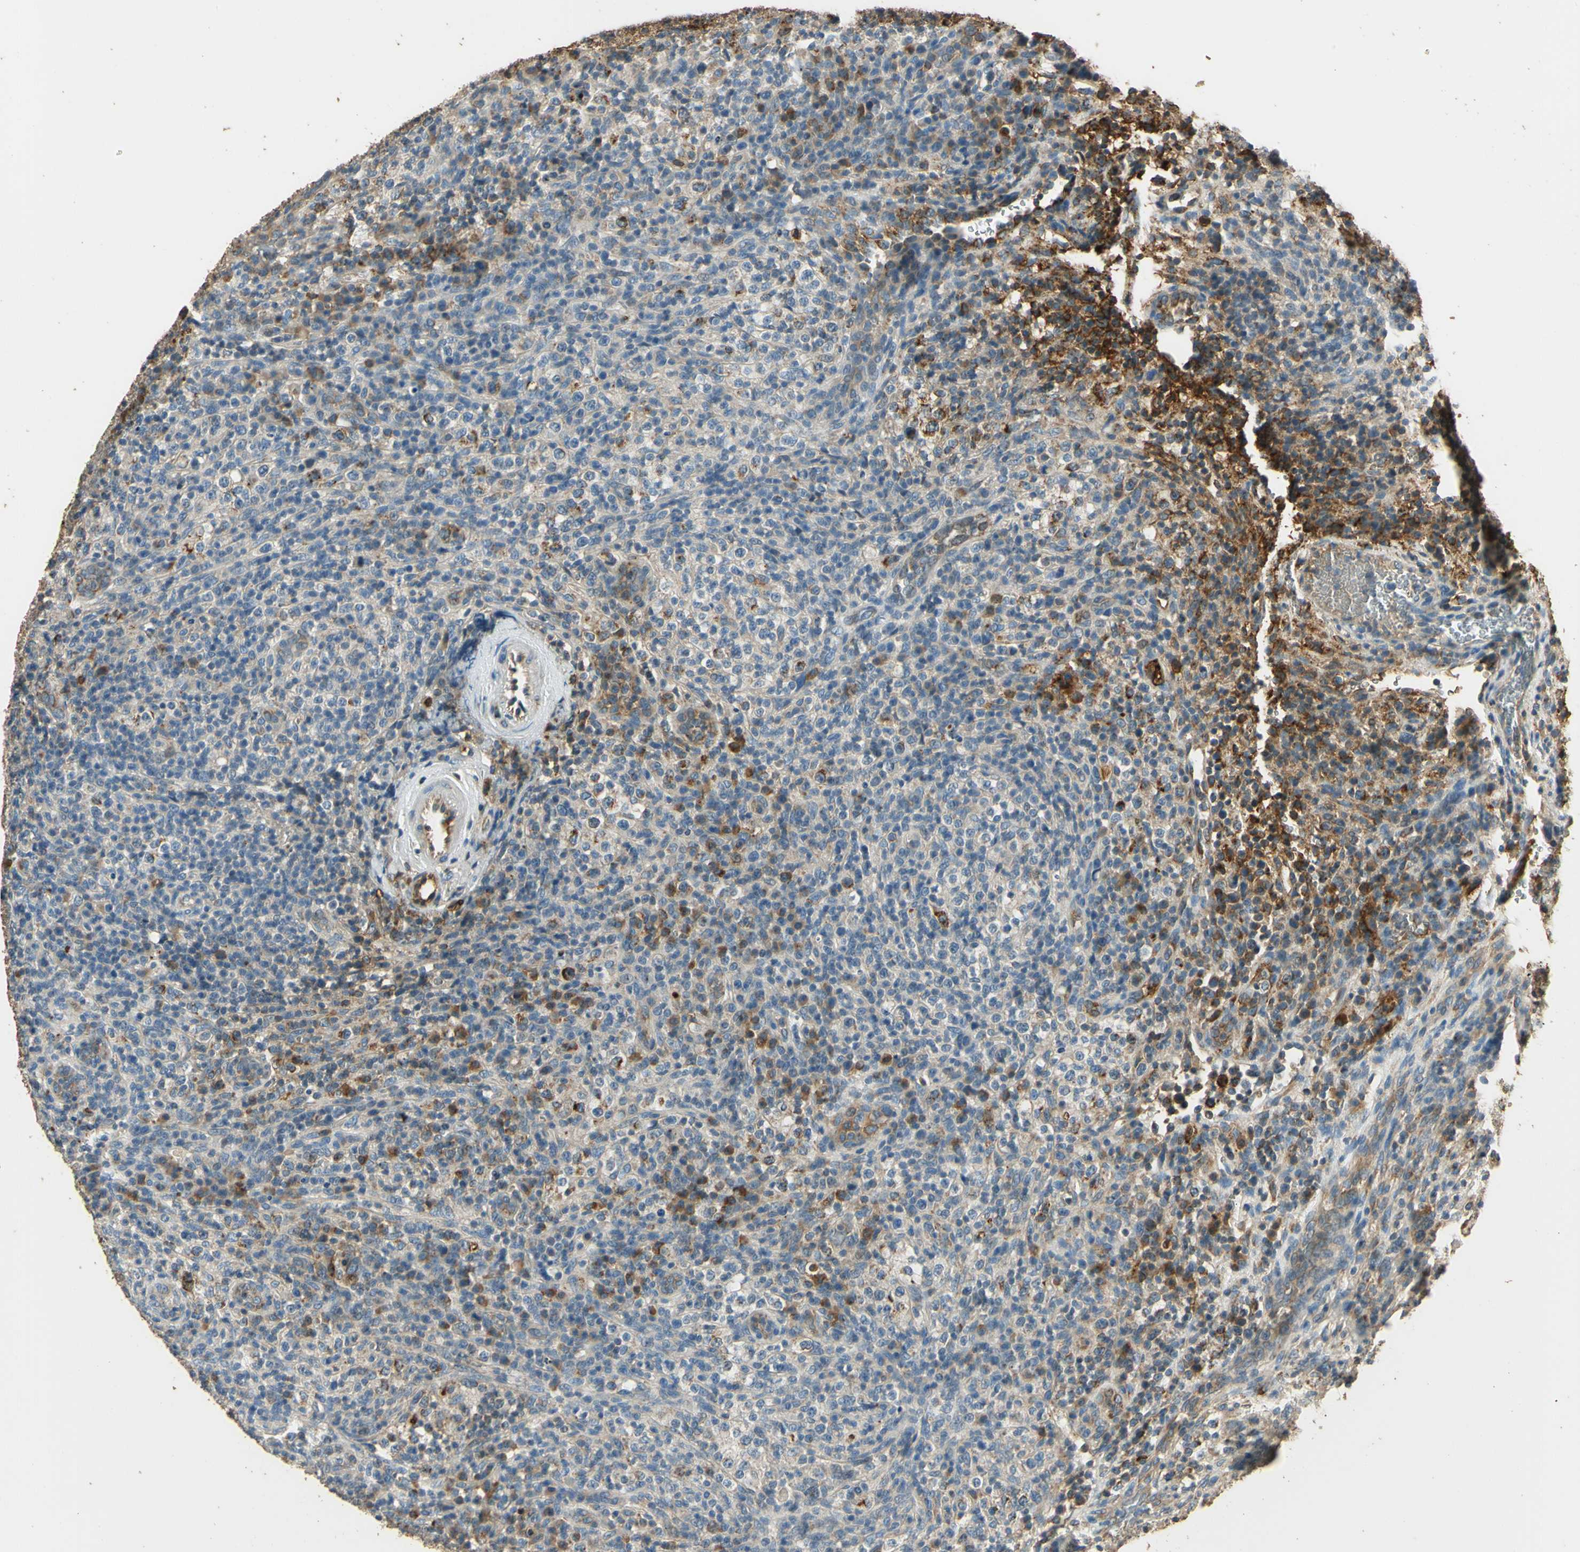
{"staining": {"intensity": "moderate", "quantity": "<25%", "location": "cytoplasmic/membranous"}, "tissue": "lymphoma", "cell_type": "Tumor cells", "image_type": "cancer", "snomed": [{"axis": "morphology", "description": "Malignant lymphoma, non-Hodgkin's type, High grade"}, {"axis": "topography", "description": "Lymph node"}], "caption": "A micrograph of human high-grade malignant lymphoma, non-Hodgkin's type stained for a protein exhibits moderate cytoplasmic/membranous brown staining in tumor cells.", "gene": "ARHGEF17", "patient": {"sex": "female", "age": 76}}